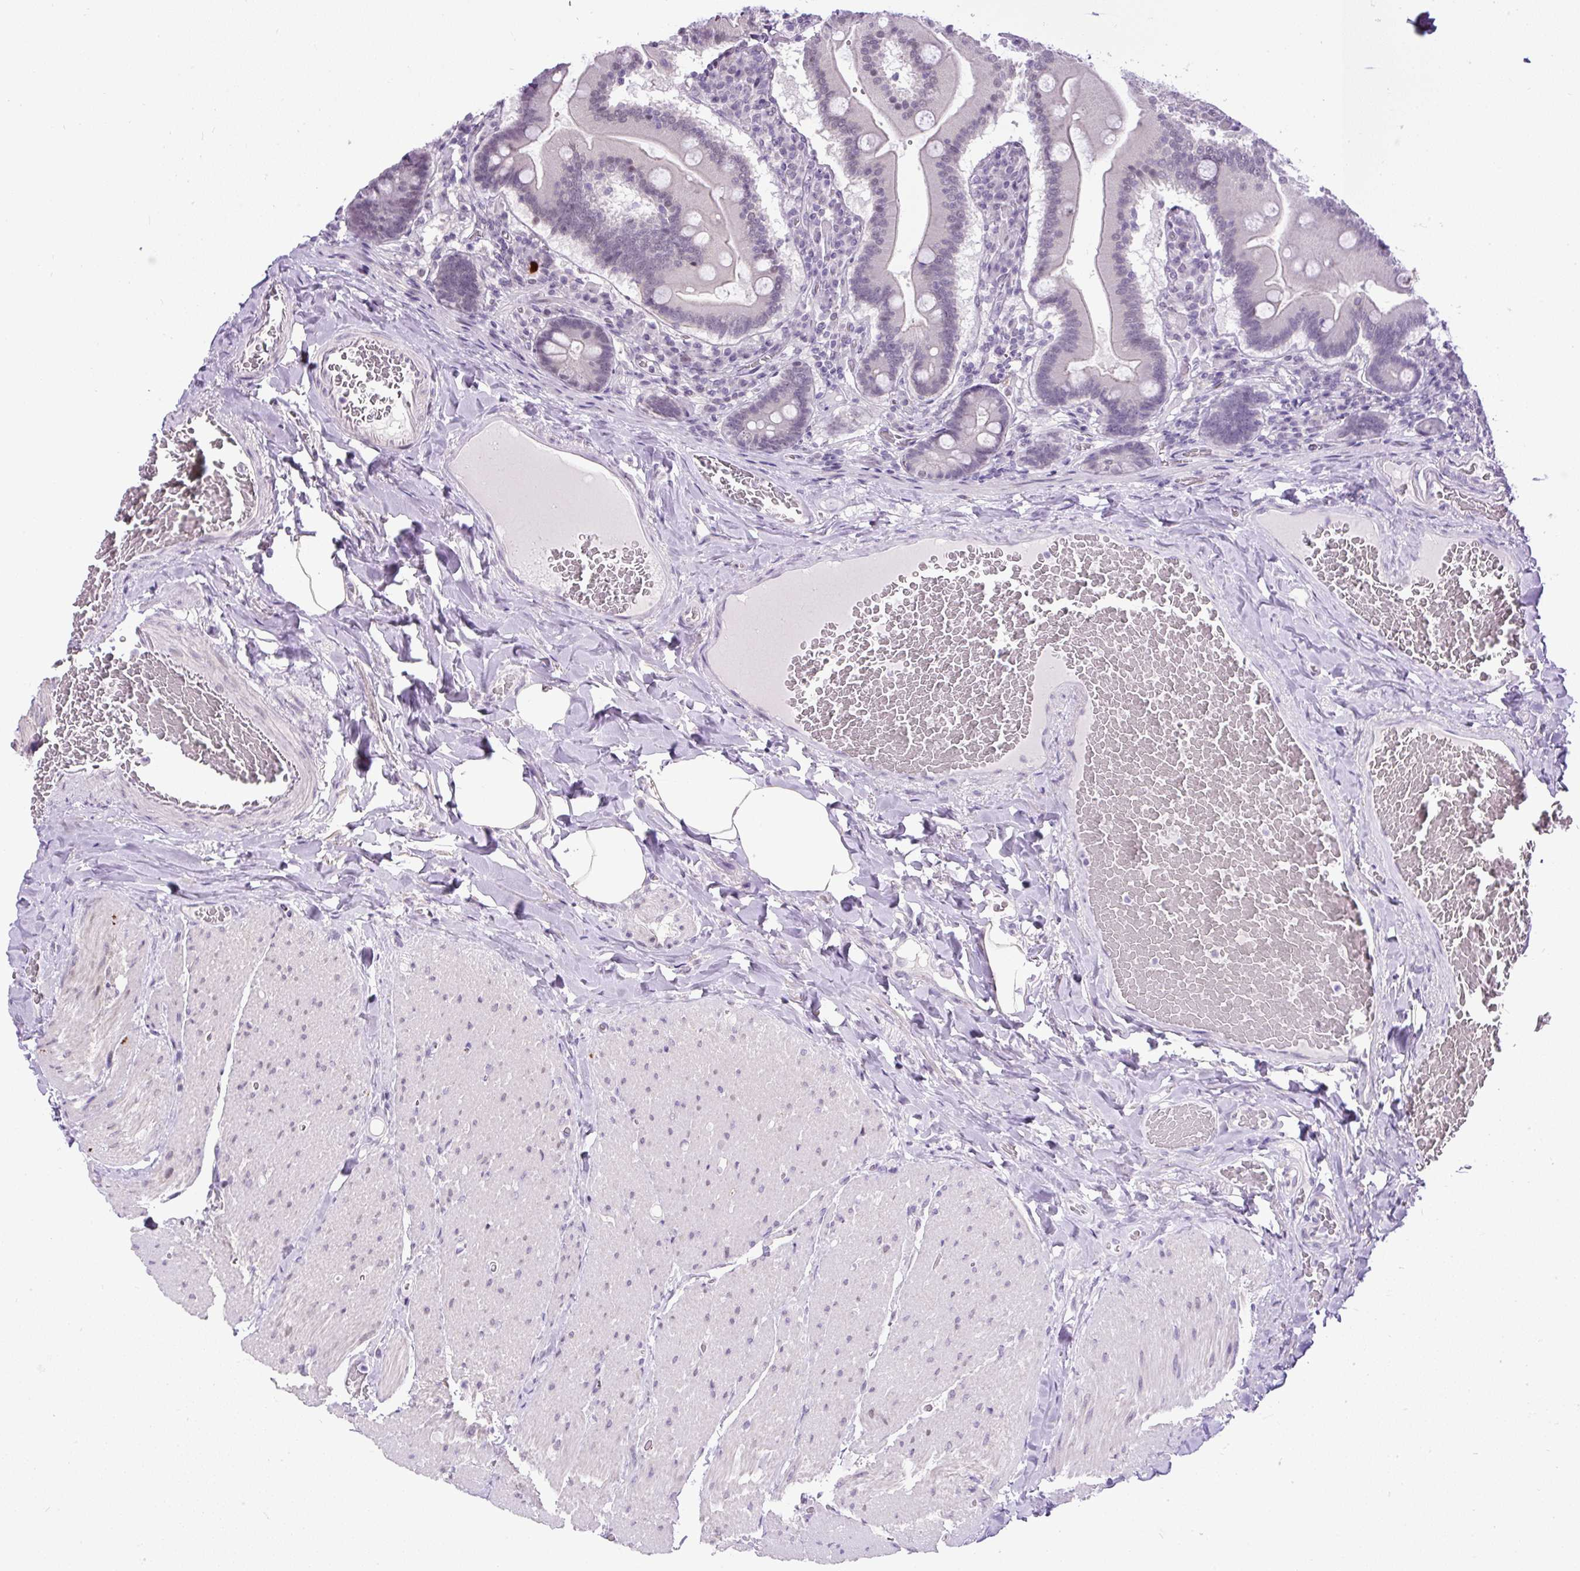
{"staining": {"intensity": "negative", "quantity": "none", "location": "none"}, "tissue": "duodenum", "cell_type": "Glandular cells", "image_type": "normal", "snomed": [{"axis": "morphology", "description": "Normal tissue, NOS"}, {"axis": "topography", "description": "Duodenum"}], "caption": "This is an immunohistochemistry (IHC) image of normal duodenum. There is no expression in glandular cells.", "gene": "WNT10B", "patient": {"sex": "female", "age": 62}}